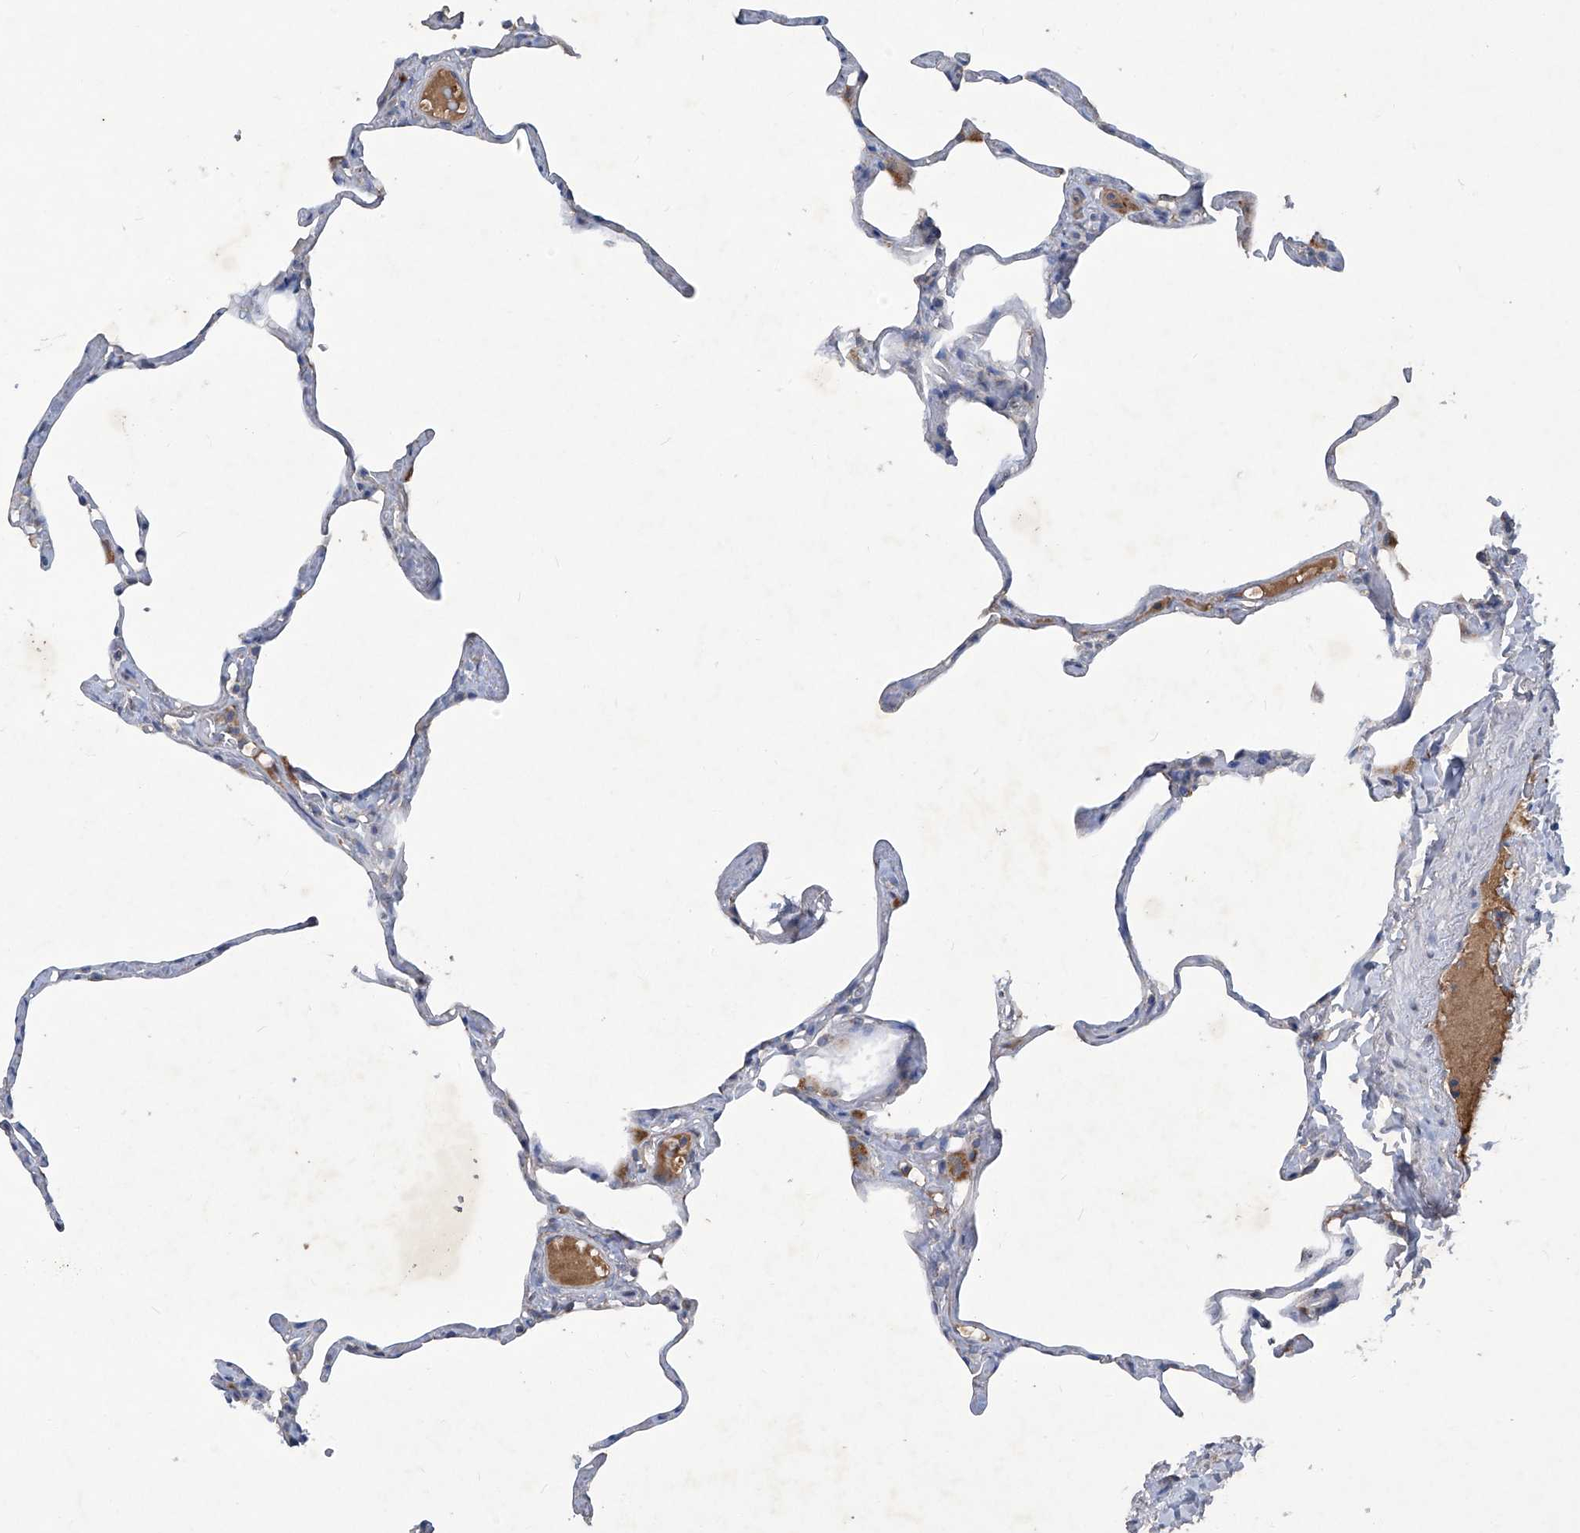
{"staining": {"intensity": "negative", "quantity": "none", "location": "none"}, "tissue": "lung", "cell_type": "Alveolar cells", "image_type": "normal", "snomed": [{"axis": "morphology", "description": "Normal tissue, NOS"}, {"axis": "topography", "description": "Lung"}], "caption": "A micrograph of human lung is negative for staining in alveolar cells. The staining was performed using DAB (3,3'-diaminobenzidine) to visualize the protein expression in brown, while the nuclei were stained in blue with hematoxylin (Magnification: 20x).", "gene": "PCSK5", "patient": {"sex": "male", "age": 65}}